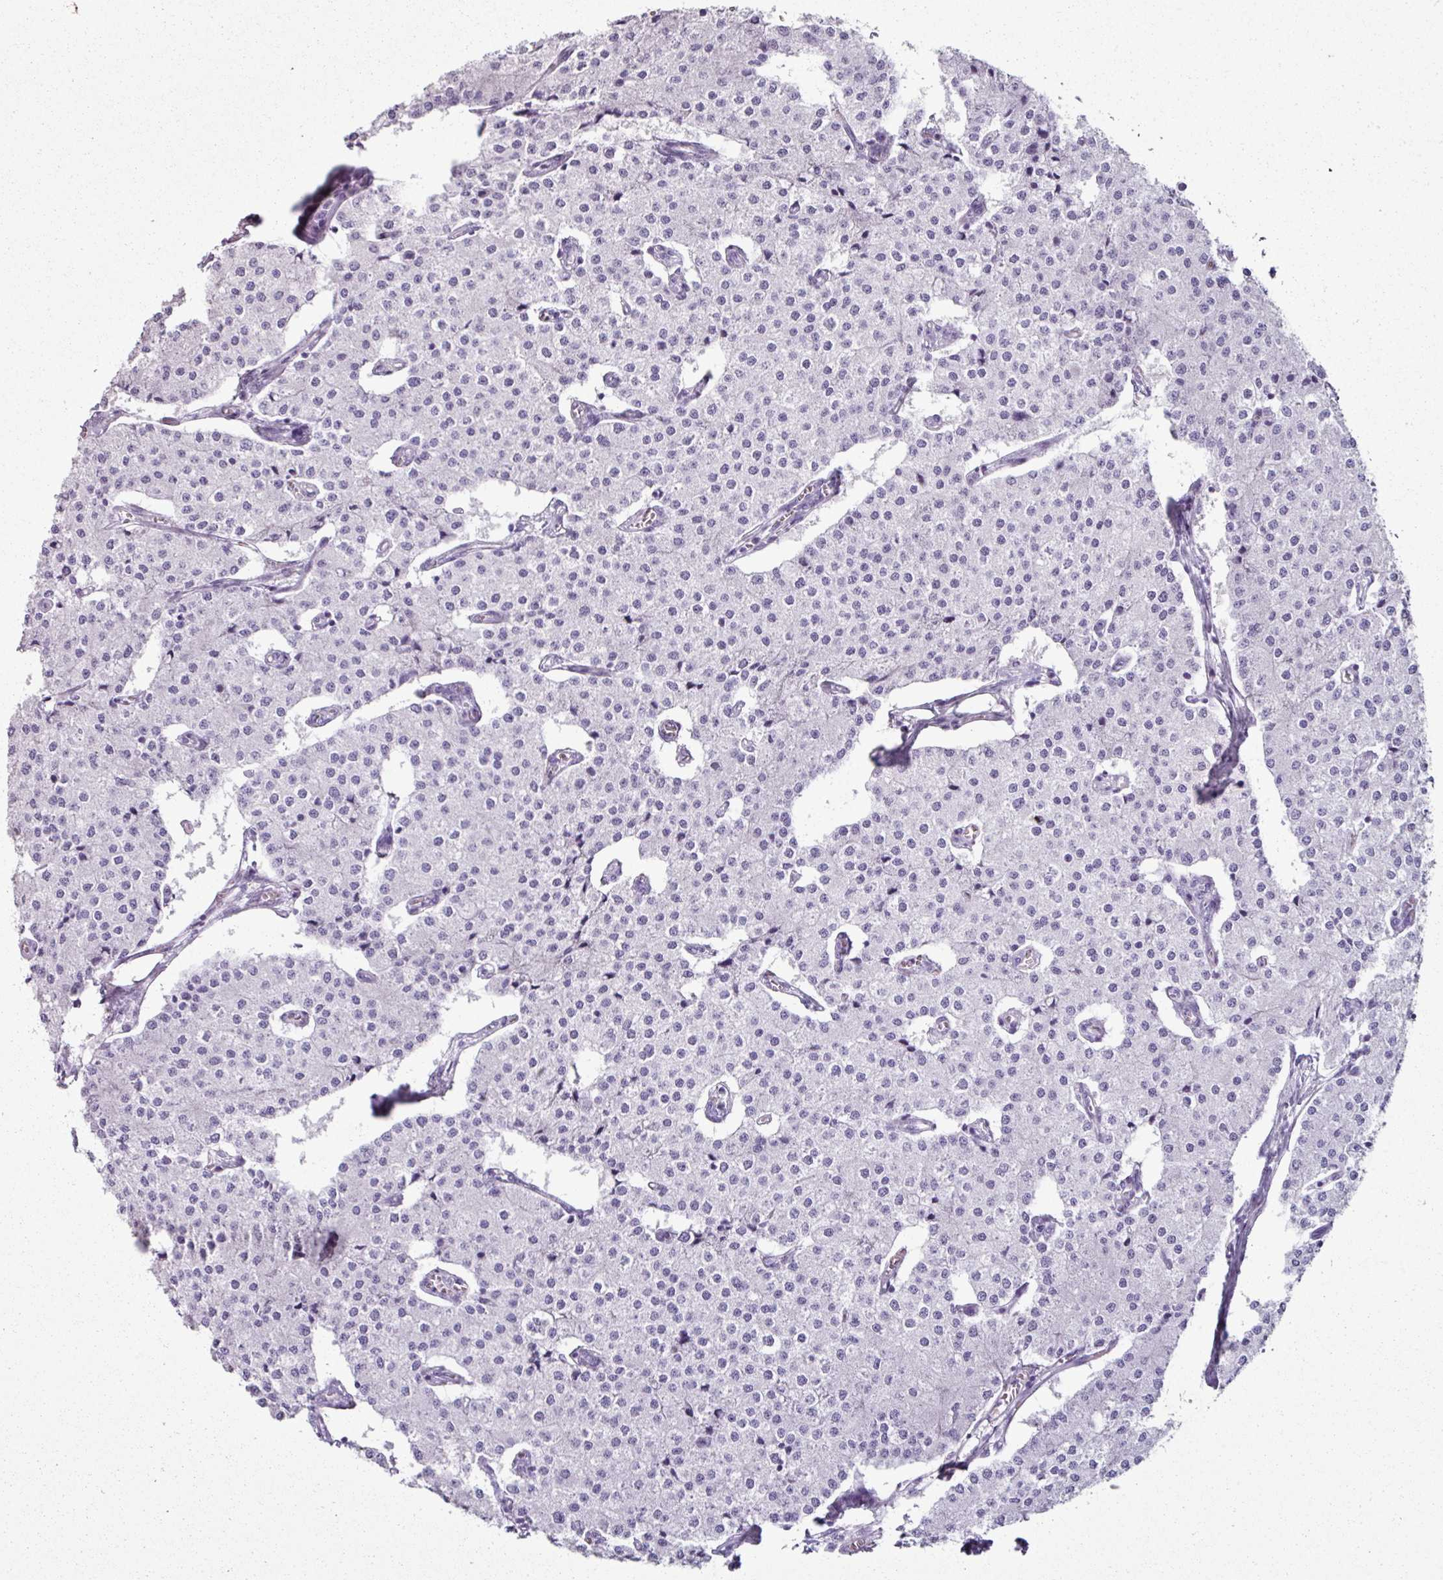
{"staining": {"intensity": "negative", "quantity": "none", "location": "none"}, "tissue": "carcinoid", "cell_type": "Tumor cells", "image_type": "cancer", "snomed": [{"axis": "morphology", "description": "Carcinoid, malignant, NOS"}, {"axis": "topography", "description": "Colon"}], "caption": "This micrograph is of carcinoid stained with IHC to label a protein in brown with the nuclei are counter-stained blue. There is no expression in tumor cells. The staining was performed using DAB (3,3'-diaminobenzidine) to visualize the protein expression in brown, while the nuclei were stained in blue with hematoxylin (Magnification: 20x).", "gene": "SCT", "patient": {"sex": "female", "age": 52}}